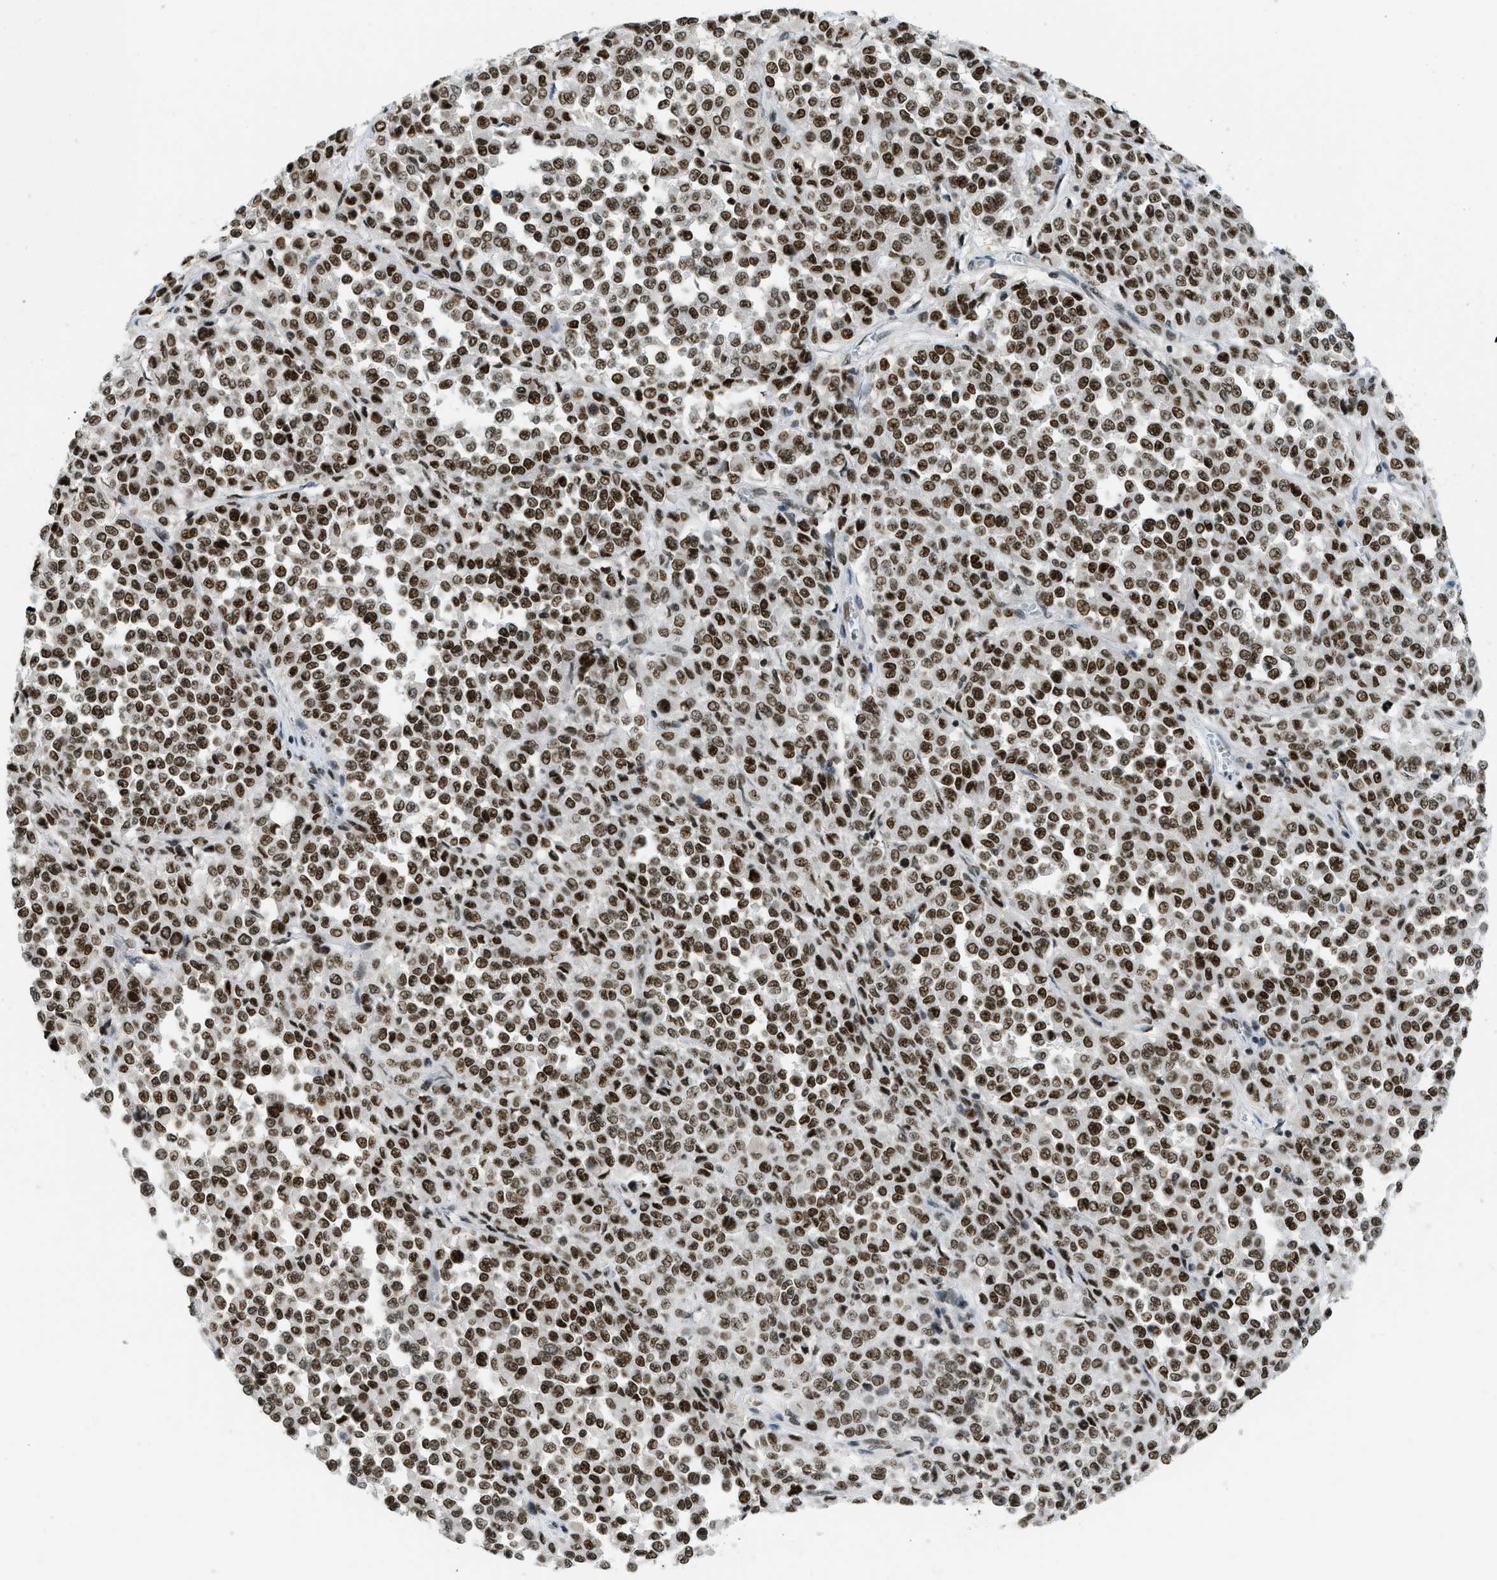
{"staining": {"intensity": "strong", "quantity": ">75%", "location": "nuclear"}, "tissue": "melanoma", "cell_type": "Tumor cells", "image_type": "cancer", "snomed": [{"axis": "morphology", "description": "Malignant melanoma, Metastatic site"}, {"axis": "topography", "description": "Pancreas"}], "caption": "Immunohistochemistry (DAB) staining of human melanoma displays strong nuclear protein expression in about >75% of tumor cells.", "gene": "URB1", "patient": {"sex": "female", "age": 30}}